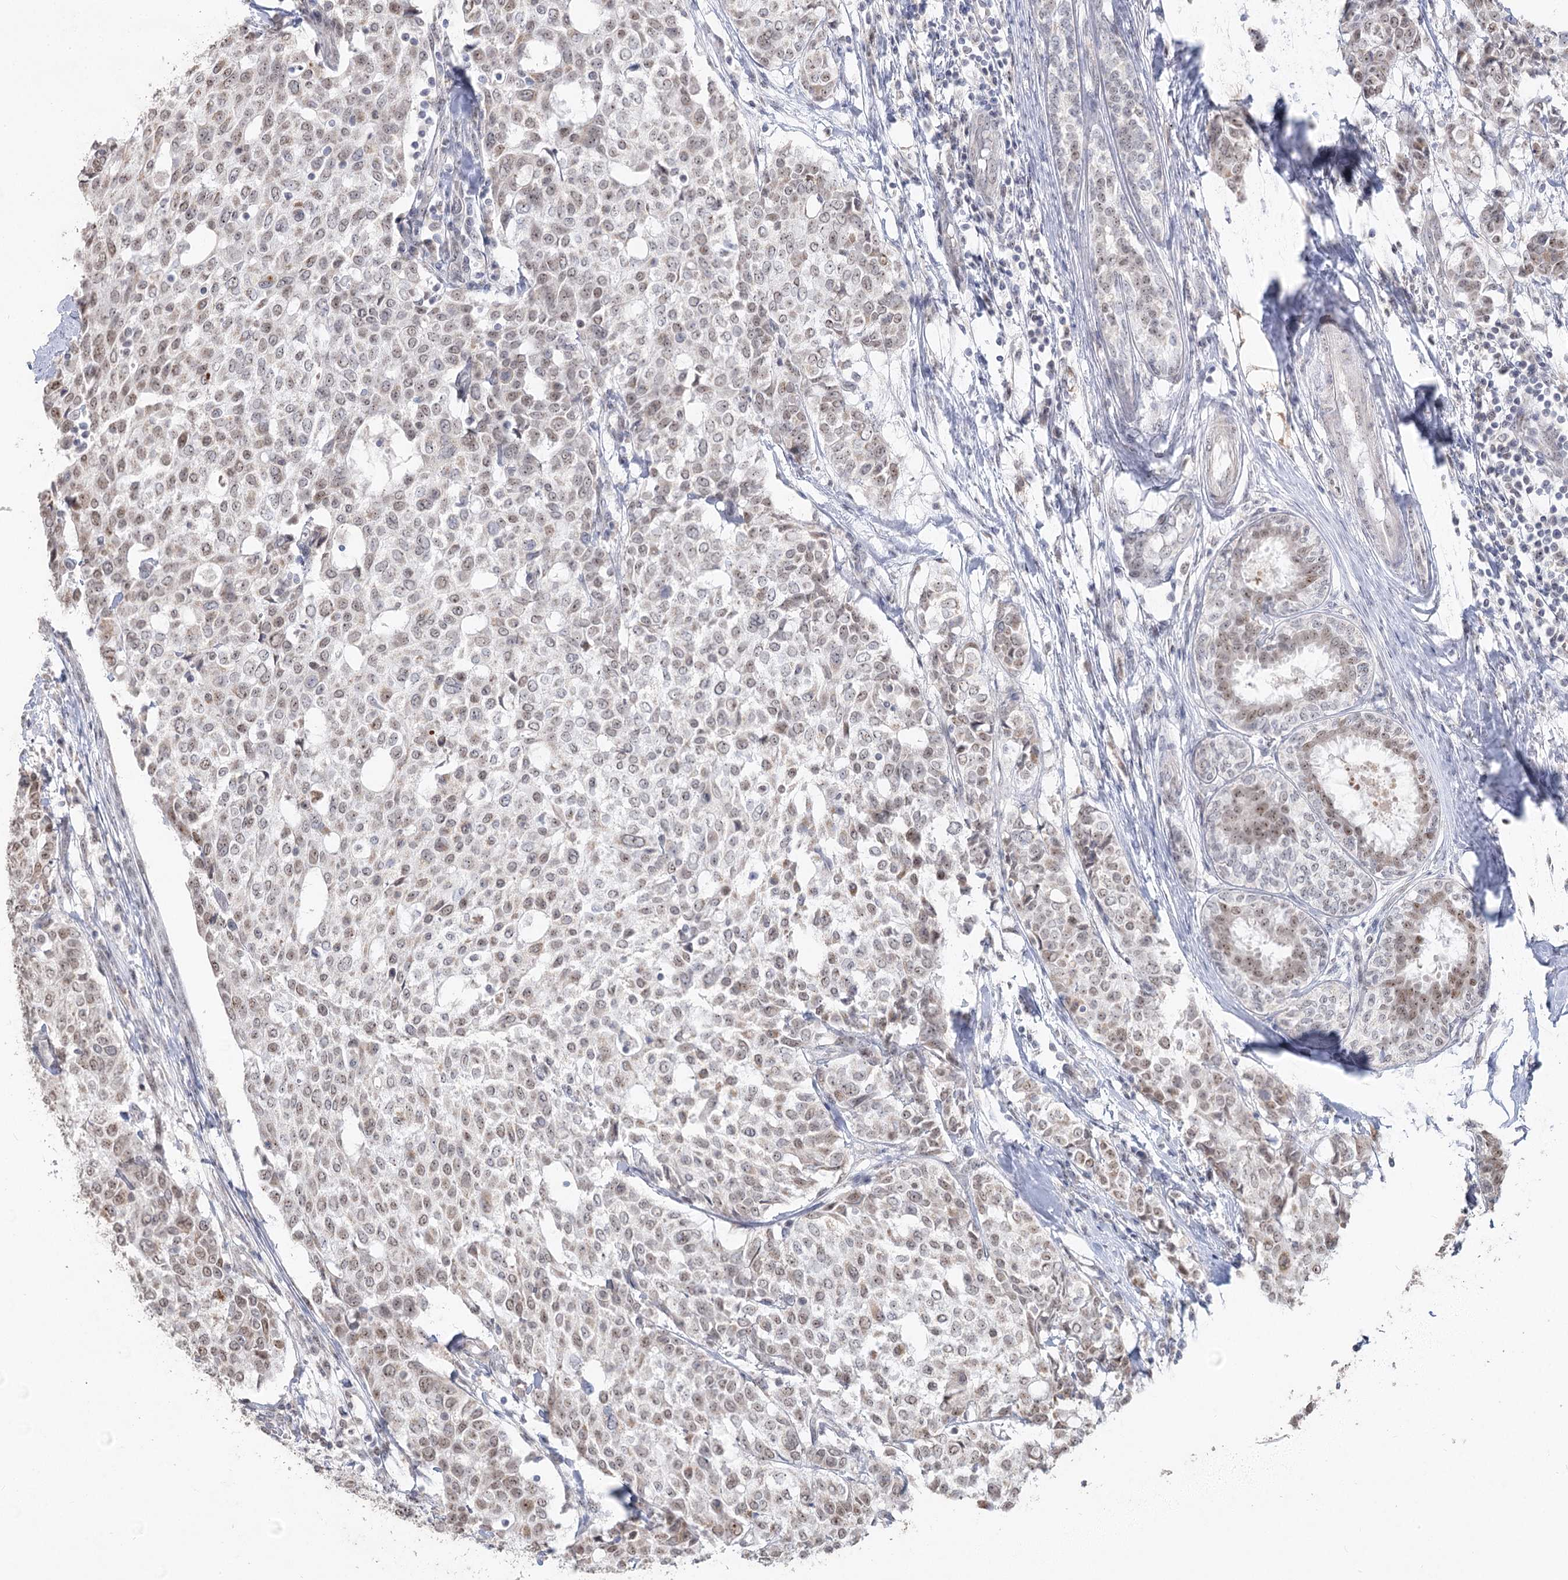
{"staining": {"intensity": "weak", "quantity": "25%-75%", "location": "nuclear"}, "tissue": "breast cancer", "cell_type": "Tumor cells", "image_type": "cancer", "snomed": [{"axis": "morphology", "description": "Lobular carcinoma"}, {"axis": "topography", "description": "Breast"}], "caption": "IHC photomicrograph of breast cancer stained for a protein (brown), which demonstrates low levels of weak nuclear positivity in about 25%-75% of tumor cells.", "gene": "RUFY4", "patient": {"sex": "female", "age": 51}}